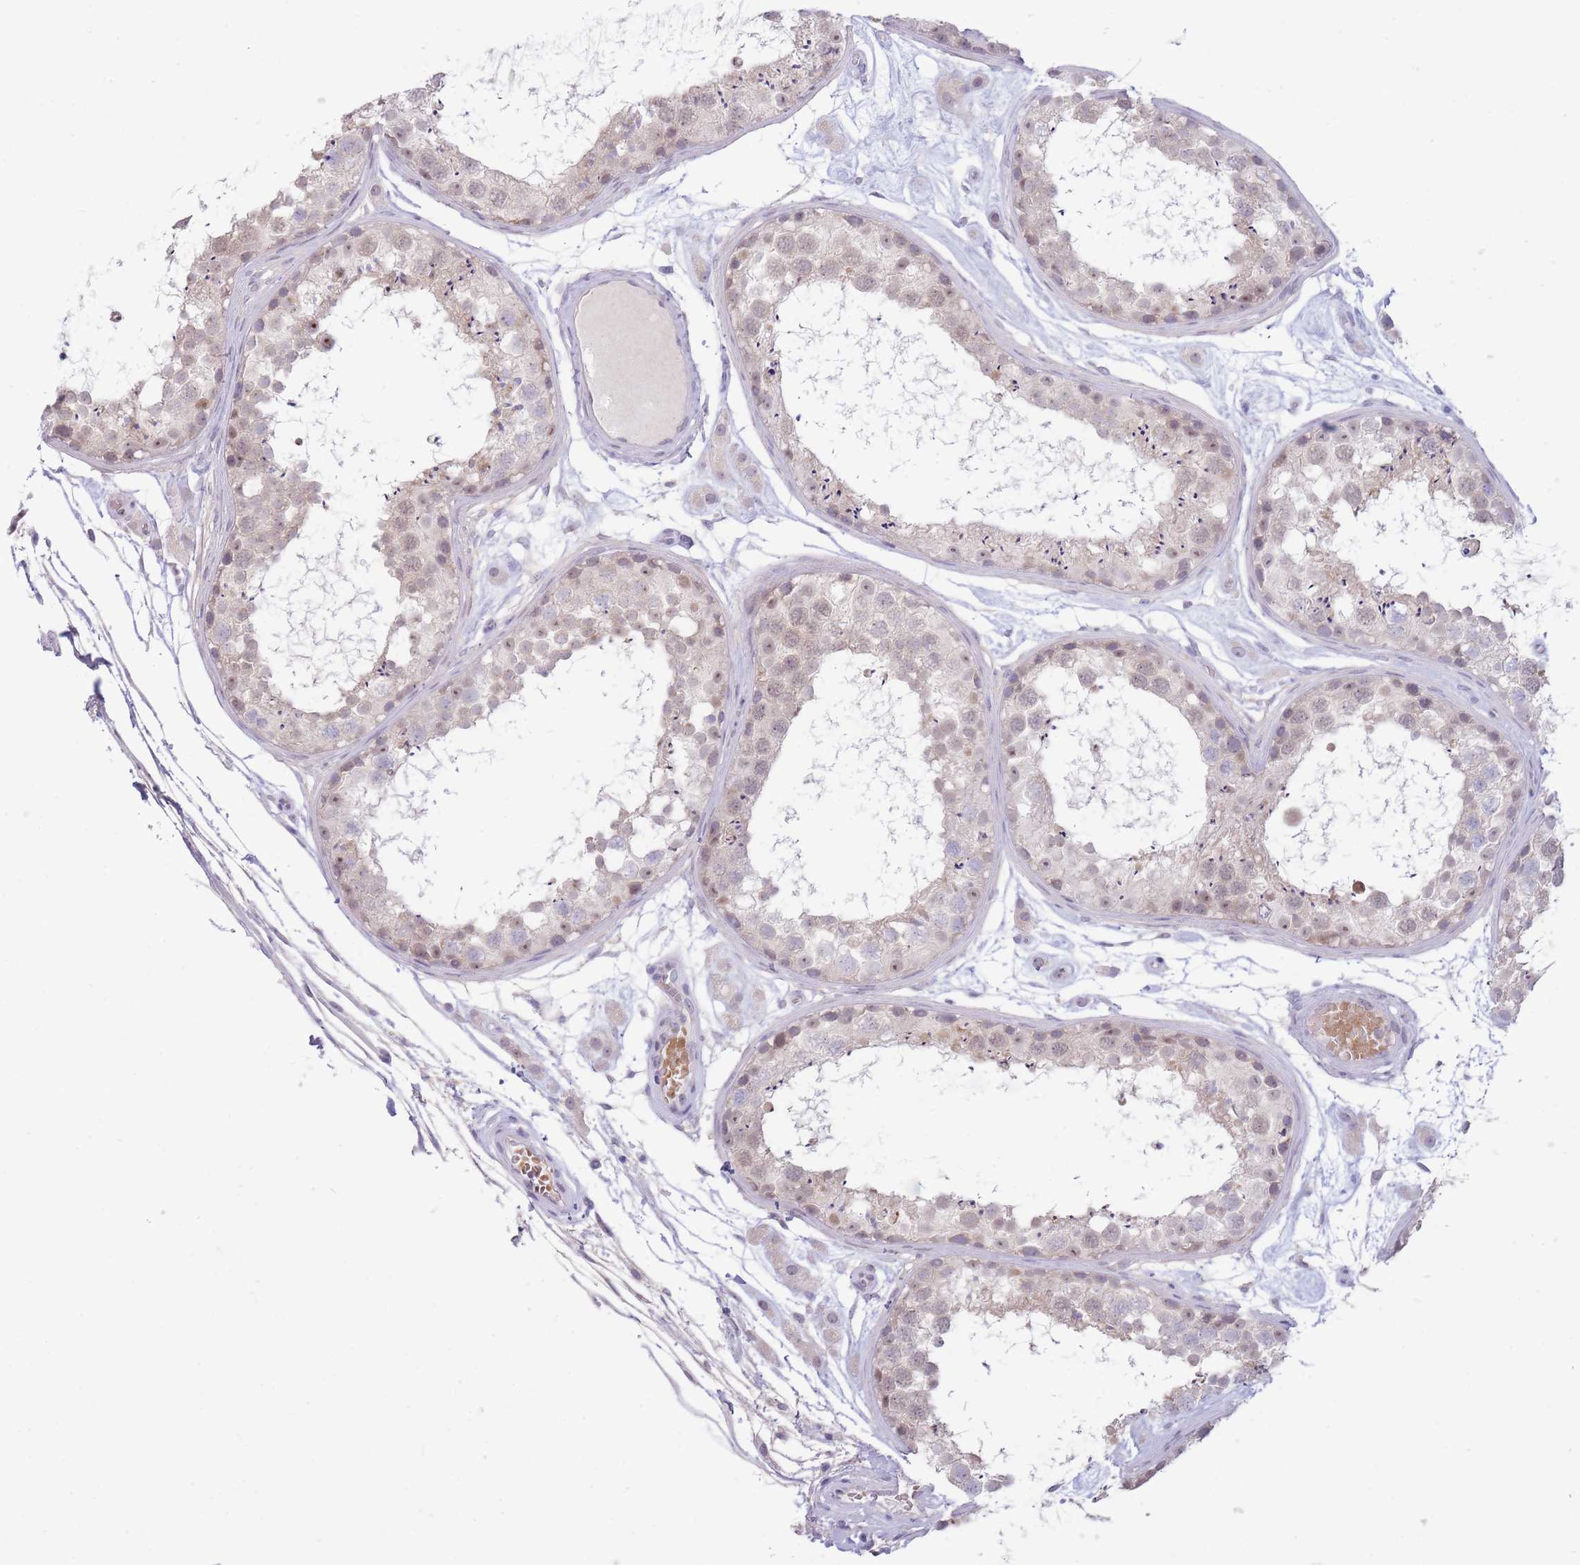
{"staining": {"intensity": "weak", "quantity": "25%-75%", "location": "nuclear"}, "tissue": "testis", "cell_type": "Cells in seminiferous ducts", "image_type": "normal", "snomed": [{"axis": "morphology", "description": "Normal tissue, NOS"}, {"axis": "topography", "description": "Testis"}], "caption": "High-magnification brightfield microscopy of normal testis stained with DAB (brown) and counterstained with hematoxylin (blue). cells in seminiferous ducts exhibit weak nuclear expression is appreciated in approximately25%-75% of cells.", "gene": "FBXO46", "patient": {"sex": "male", "age": 25}}